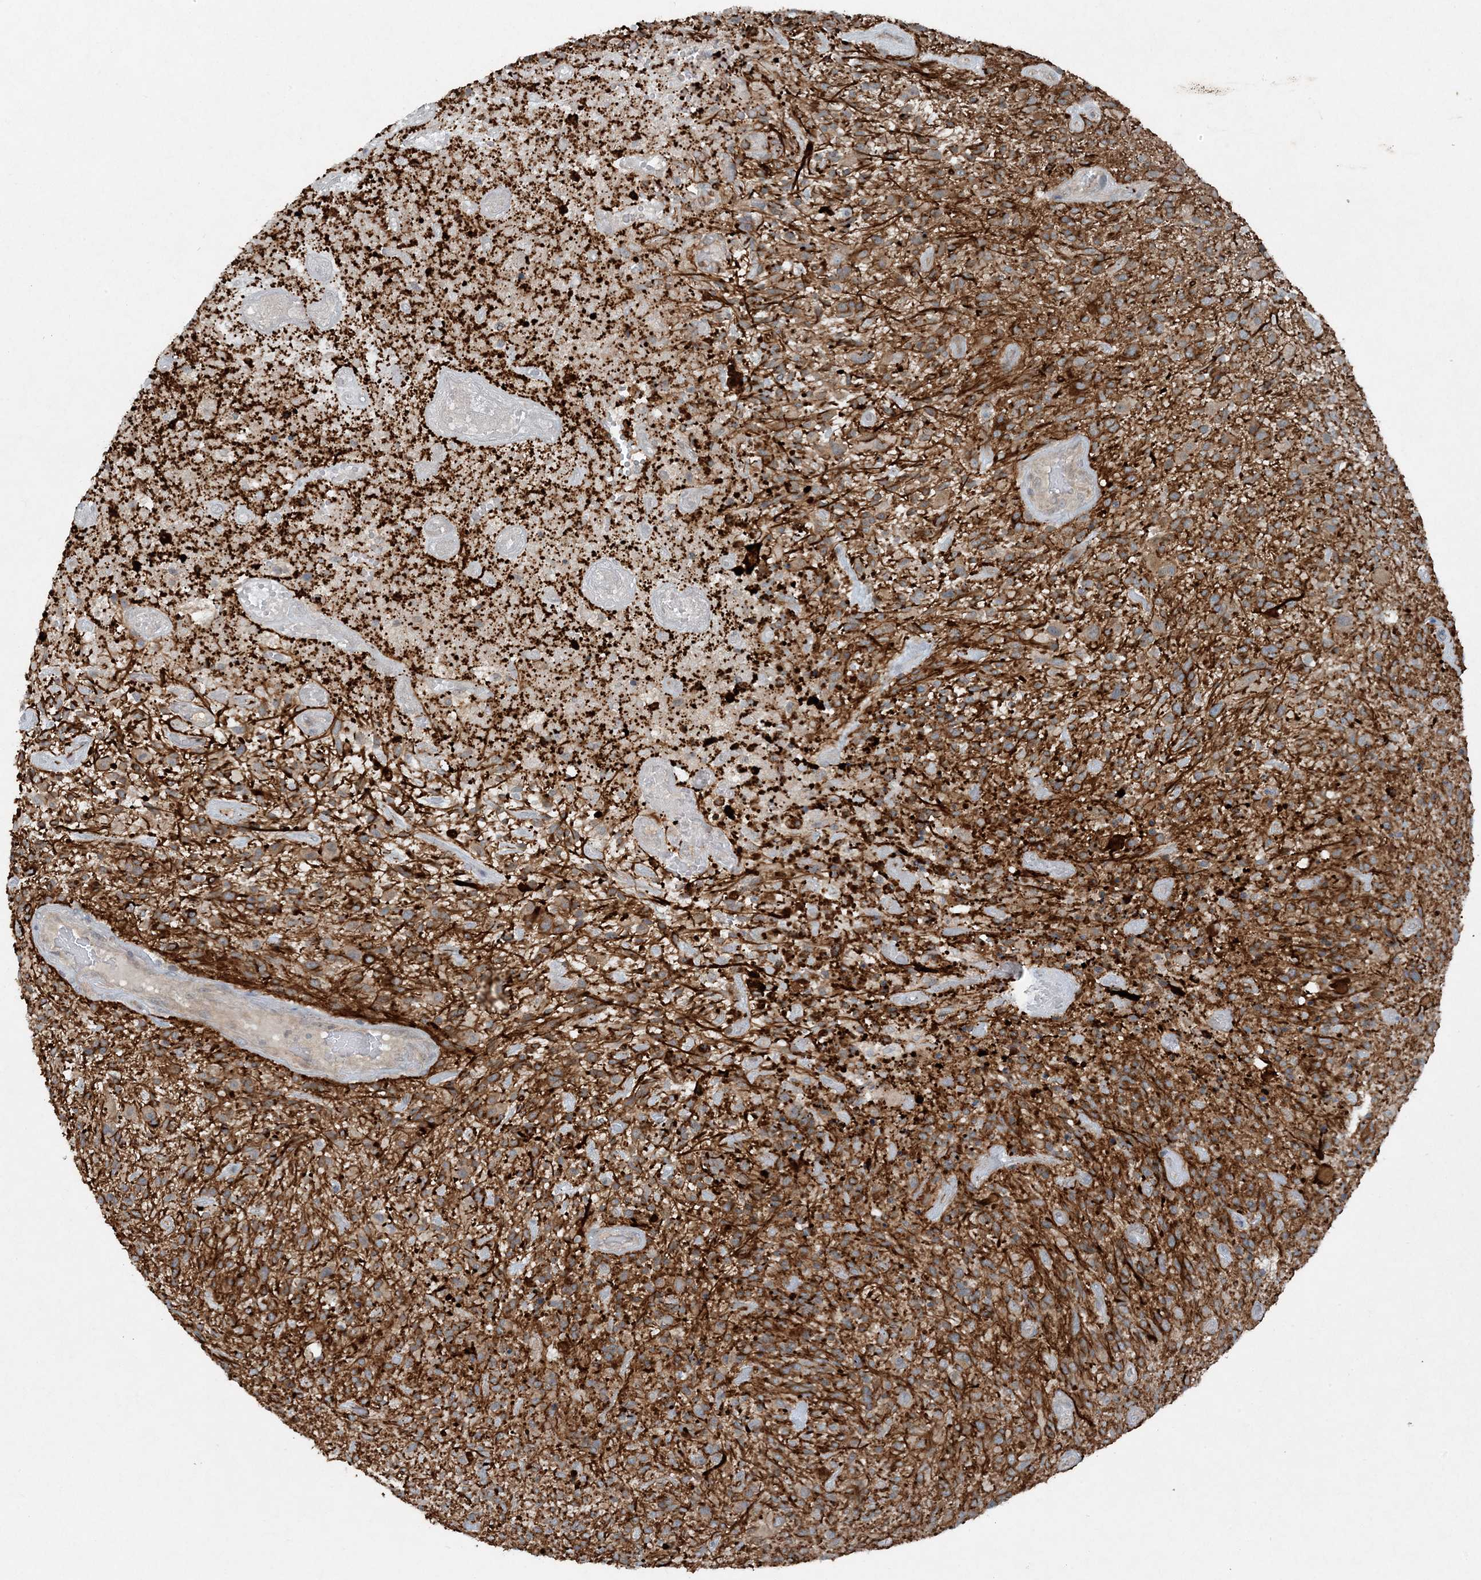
{"staining": {"intensity": "weak", "quantity": "<25%", "location": "cytoplasmic/membranous"}, "tissue": "glioma", "cell_type": "Tumor cells", "image_type": "cancer", "snomed": [{"axis": "morphology", "description": "Glioma, malignant, High grade"}, {"axis": "topography", "description": "Brain"}], "caption": "This is an immunohistochemistry (IHC) image of malignant glioma (high-grade). There is no positivity in tumor cells.", "gene": "MITD1", "patient": {"sex": "male", "age": 47}}